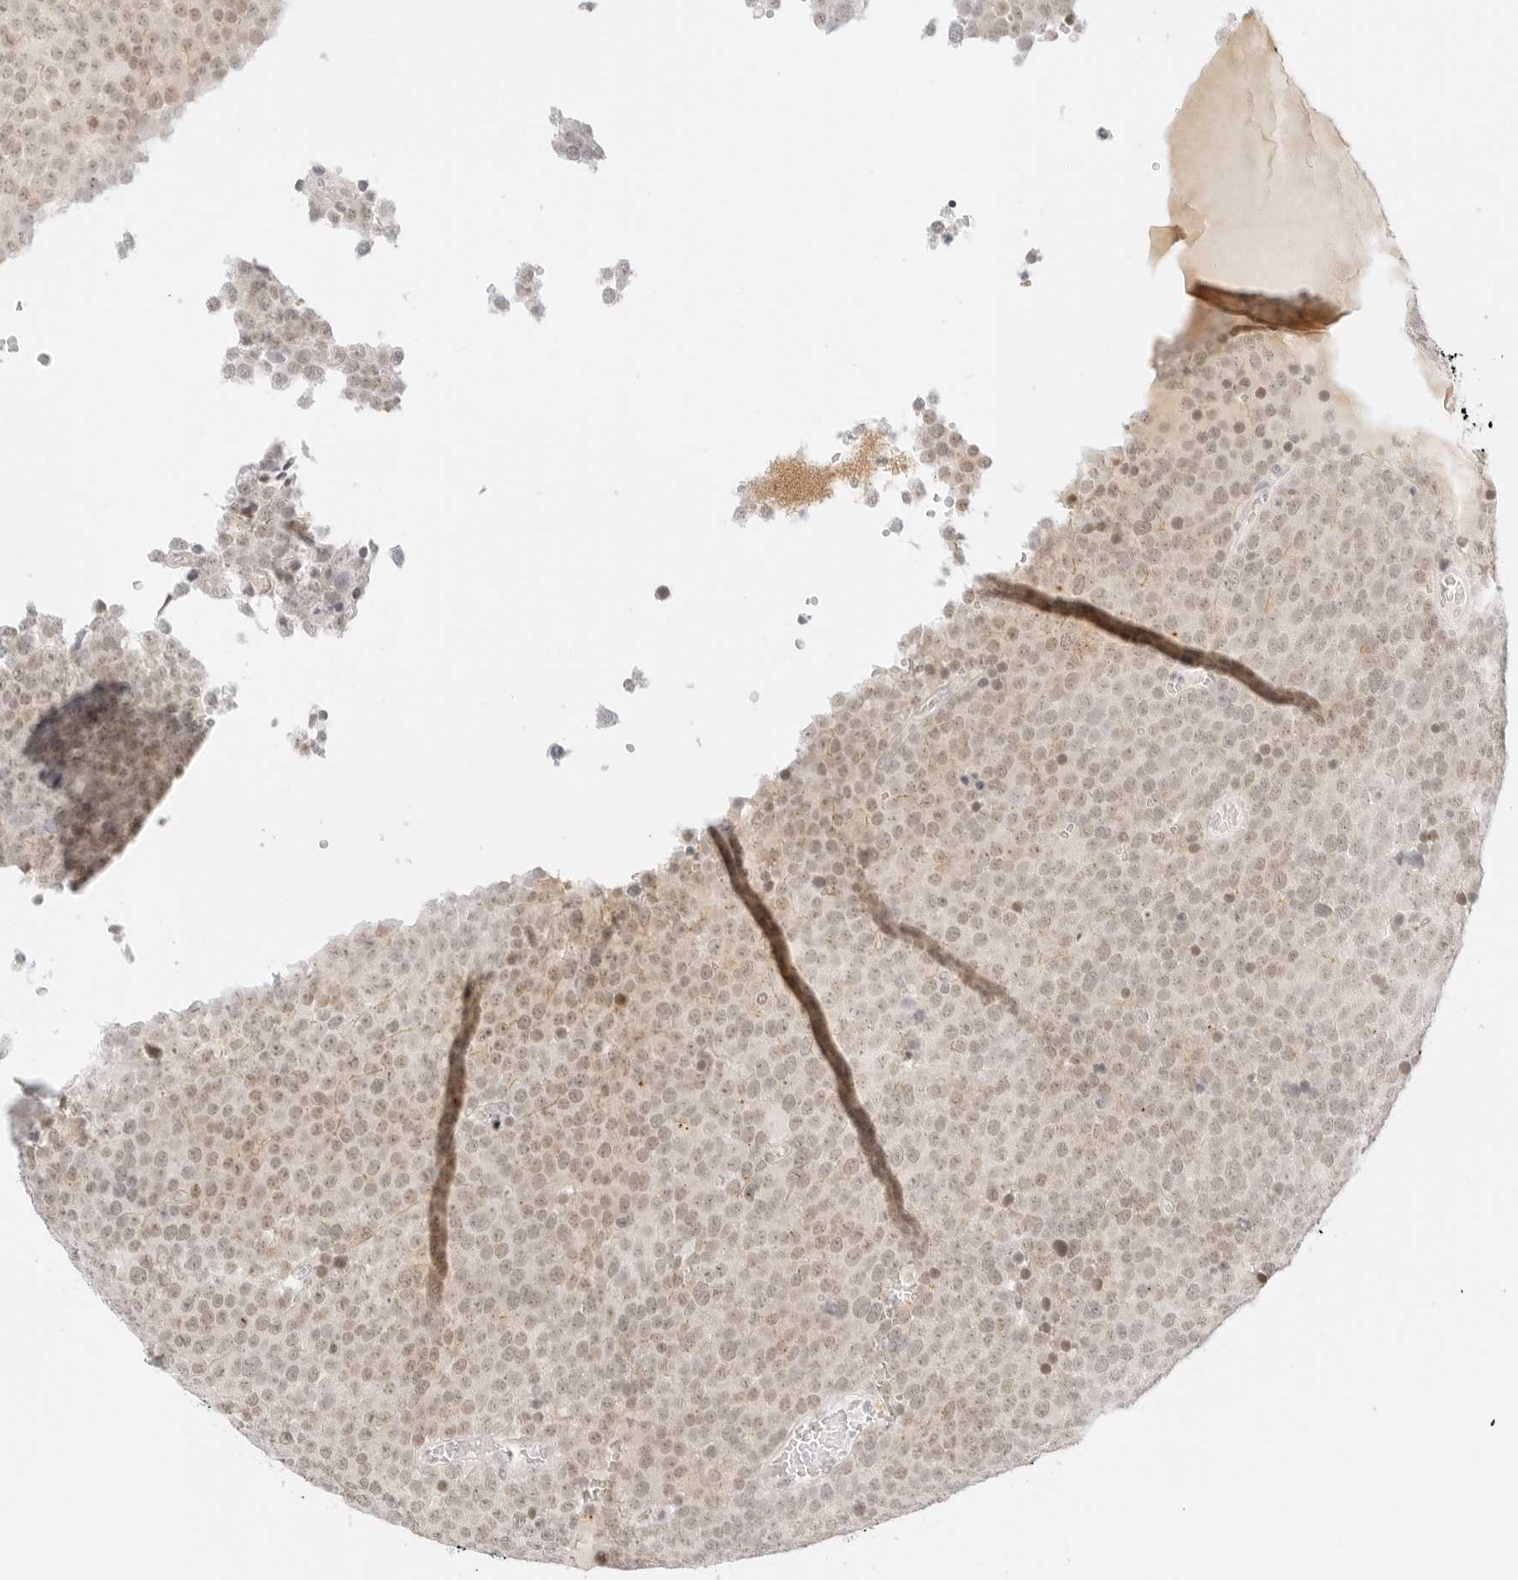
{"staining": {"intensity": "weak", "quantity": ">75%", "location": "nuclear"}, "tissue": "testis cancer", "cell_type": "Tumor cells", "image_type": "cancer", "snomed": [{"axis": "morphology", "description": "Seminoma, NOS"}, {"axis": "topography", "description": "Testis"}], "caption": "IHC (DAB) staining of testis cancer exhibits weak nuclear protein positivity in approximately >75% of tumor cells.", "gene": "ITGA6", "patient": {"sex": "male", "age": 71}}